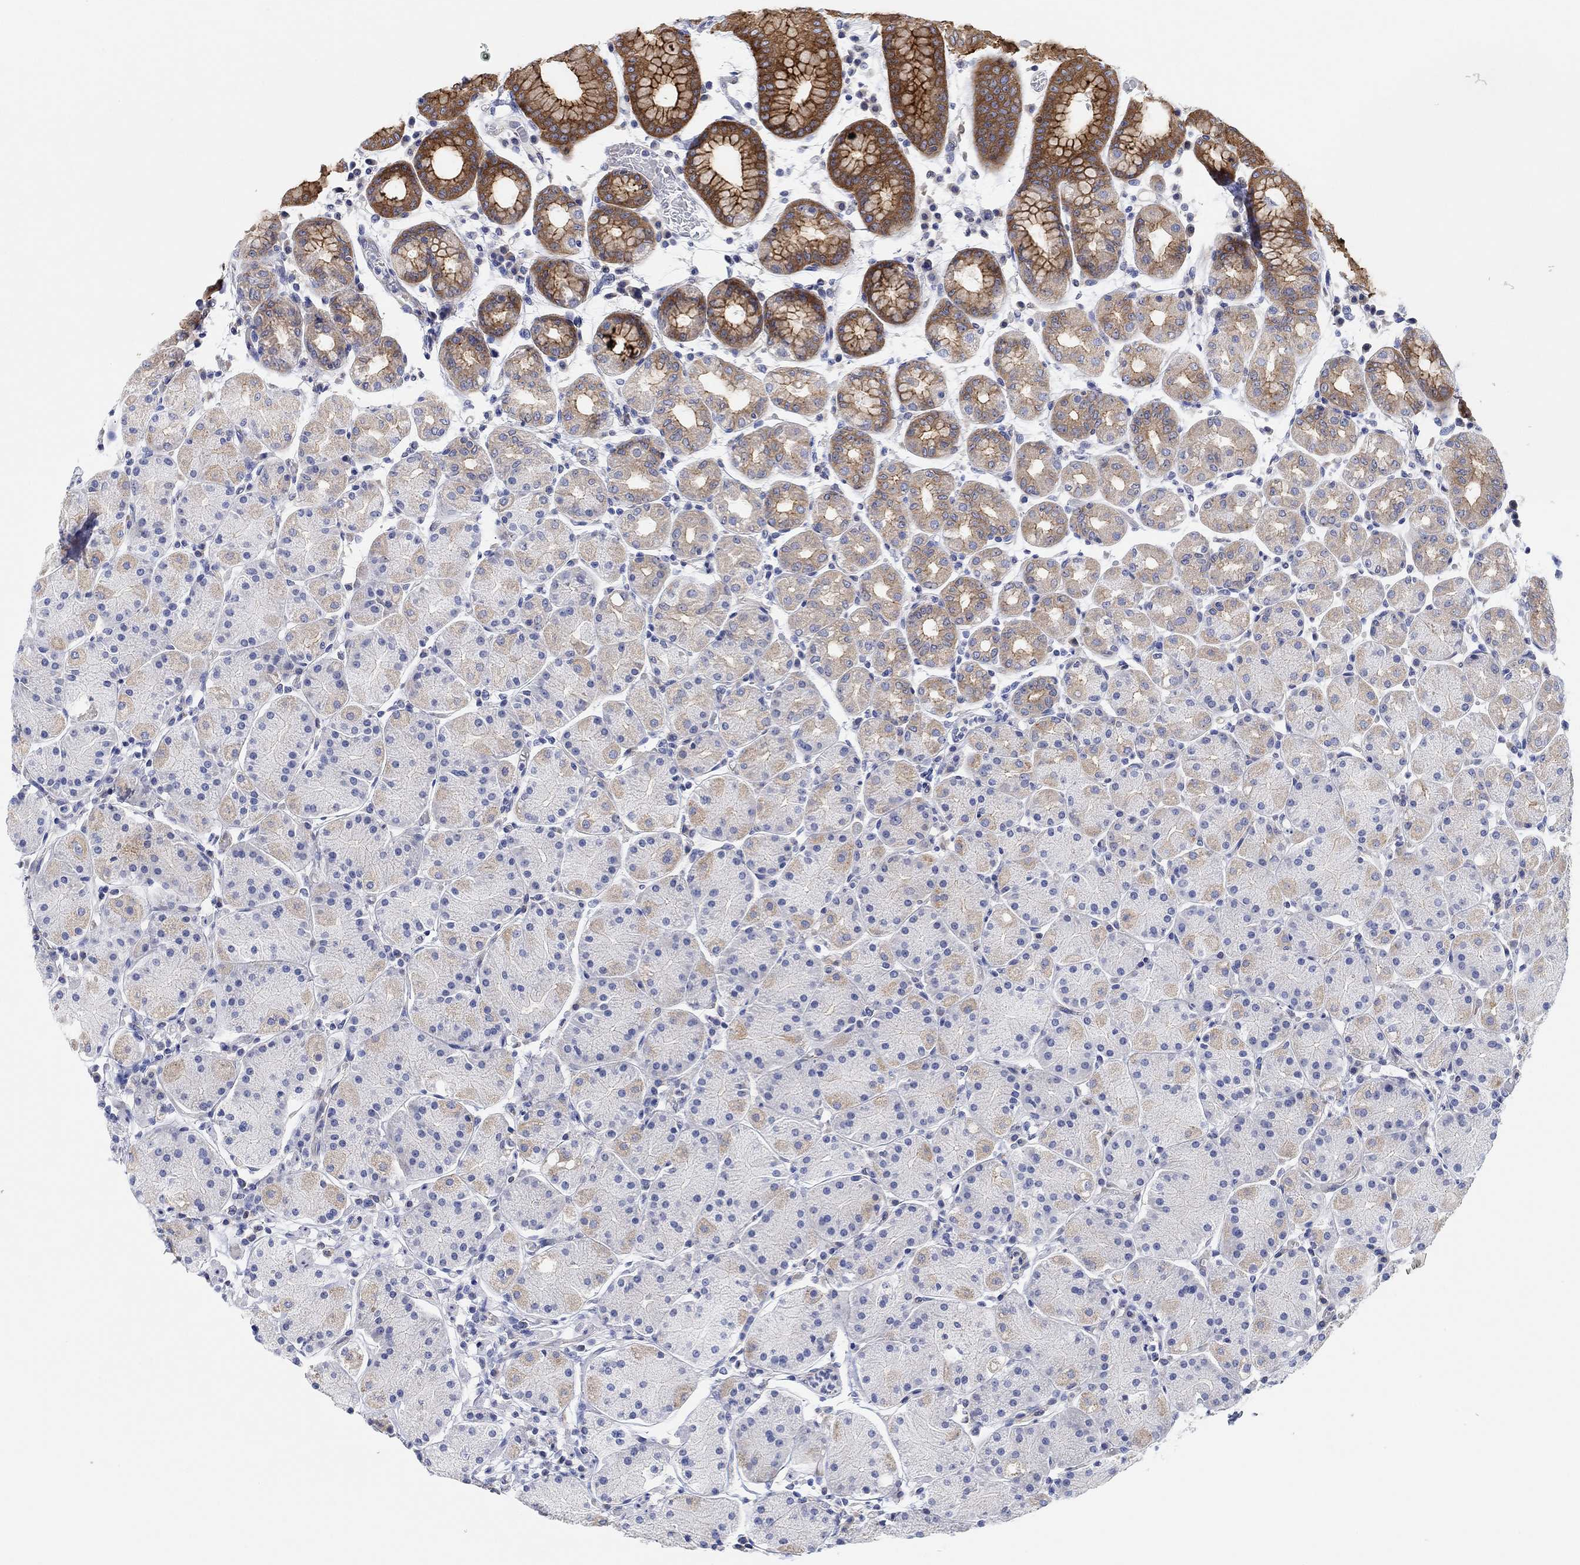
{"staining": {"intensity": "strong", "quantity": "<25%", "location": "cytoplasmic/membranous"}, "tissue": "stomach", "cell_type": "Glandular cells", "image_type": "normal", "snomed": [{"axis": "morphology", "description": "Normal tissue, NOS"}, {"axis": "topography", "description": "Stomach"}], "caption": "Immunohistochemical staining of benign human stomach reveals strong cytoplasmic/membranous protein expression in about <25% of glandular cells. (DAB IHC, brown staining for protein, blue staining for nuclei).", "gene": "RGS1", "patient": {"sex": "male", "age": 54}}